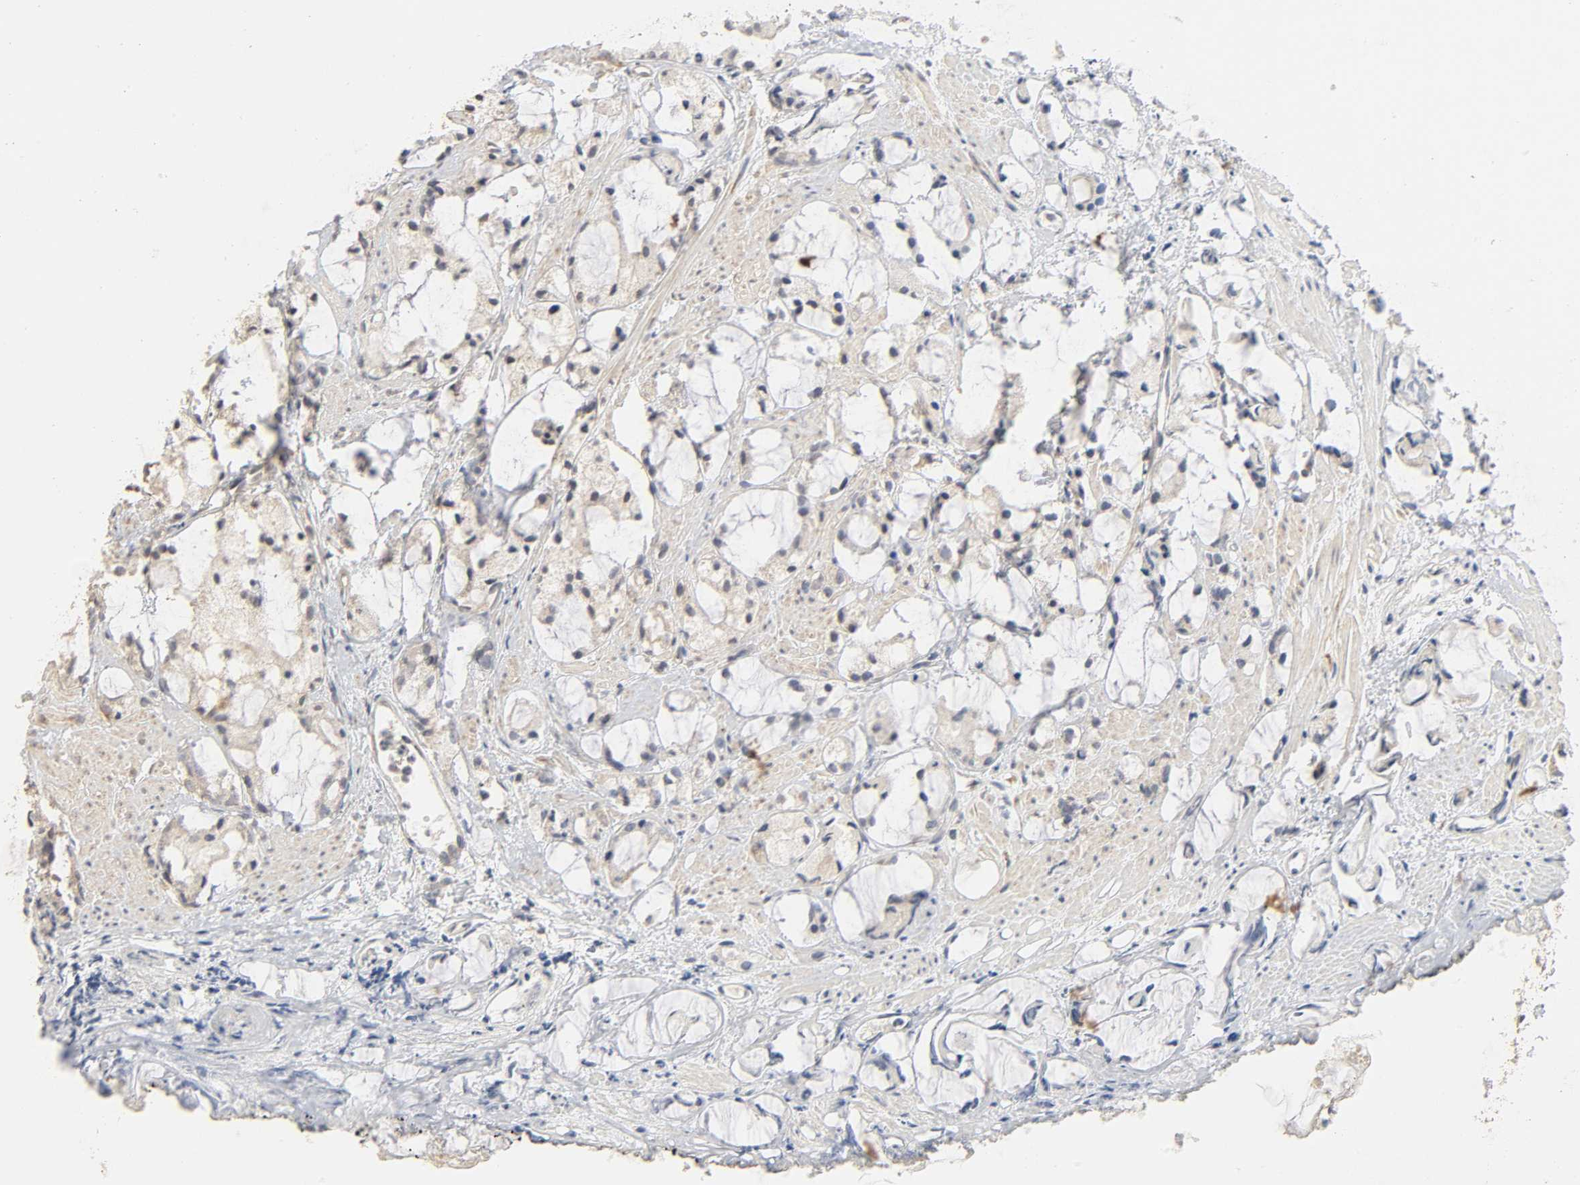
{"staining": {"intensity": "weak", "quantity": "25%-75%", "location": "cytoplasmic/membranous"}, "tissue": "prostate cancer", "cell_type": "Tumor cells", "image_type": "cancer", "snomed": [{"axis": "morphology", "description": "Adenocarcinoma, High grade"}, {"axis": "topography", "description": "Prostate"}], "caption": "Immunohistochemical staining of human prostate cancer exhibits low levels of weak cytoplasmic/membranous staining in about 25%-75% of tumor cells.", "gene": "CLEC4E", "patient": {"sex": "male", "age": 85}}